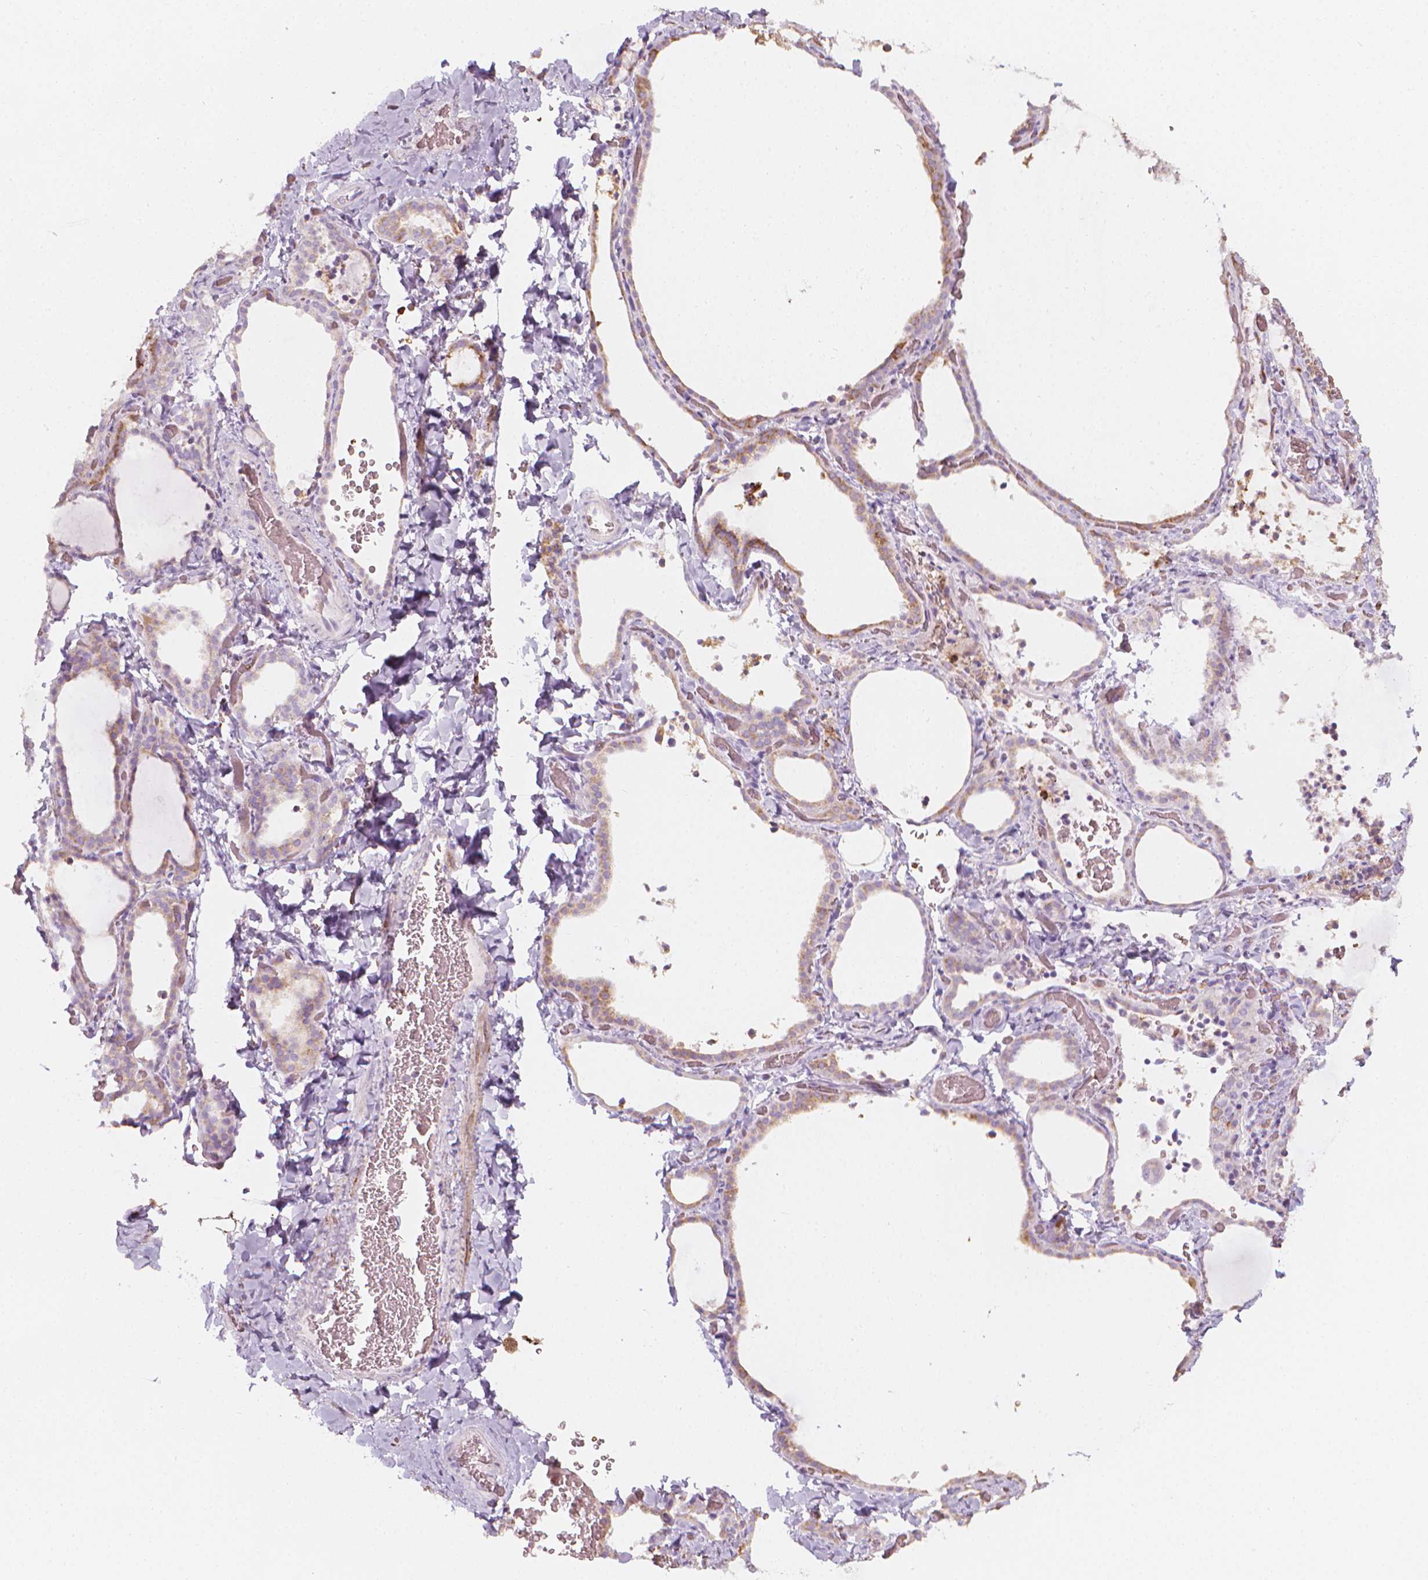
{"staining": {"intensity": "moderate", "quantity": "25%-75%", "location": "cytoplasmic/membranous"}, "tissue": "thyroid gland", "cell_type": "Glandular cells", "image_type": "normal", "snomed": [{"axis": "morphology", "description": "Normal tissue, NOS"}, {"axis": "topography", "description": "Thyroid gland"}], "caption": "Glandular cells reveal moderate cytoplasmic/membranous positivity in approximately 25%-75% of cells in normal thyroid gland. Nuclei are stained in blue.", "gene": "CES1", "patient": {"sex": "female", "age": 22}}